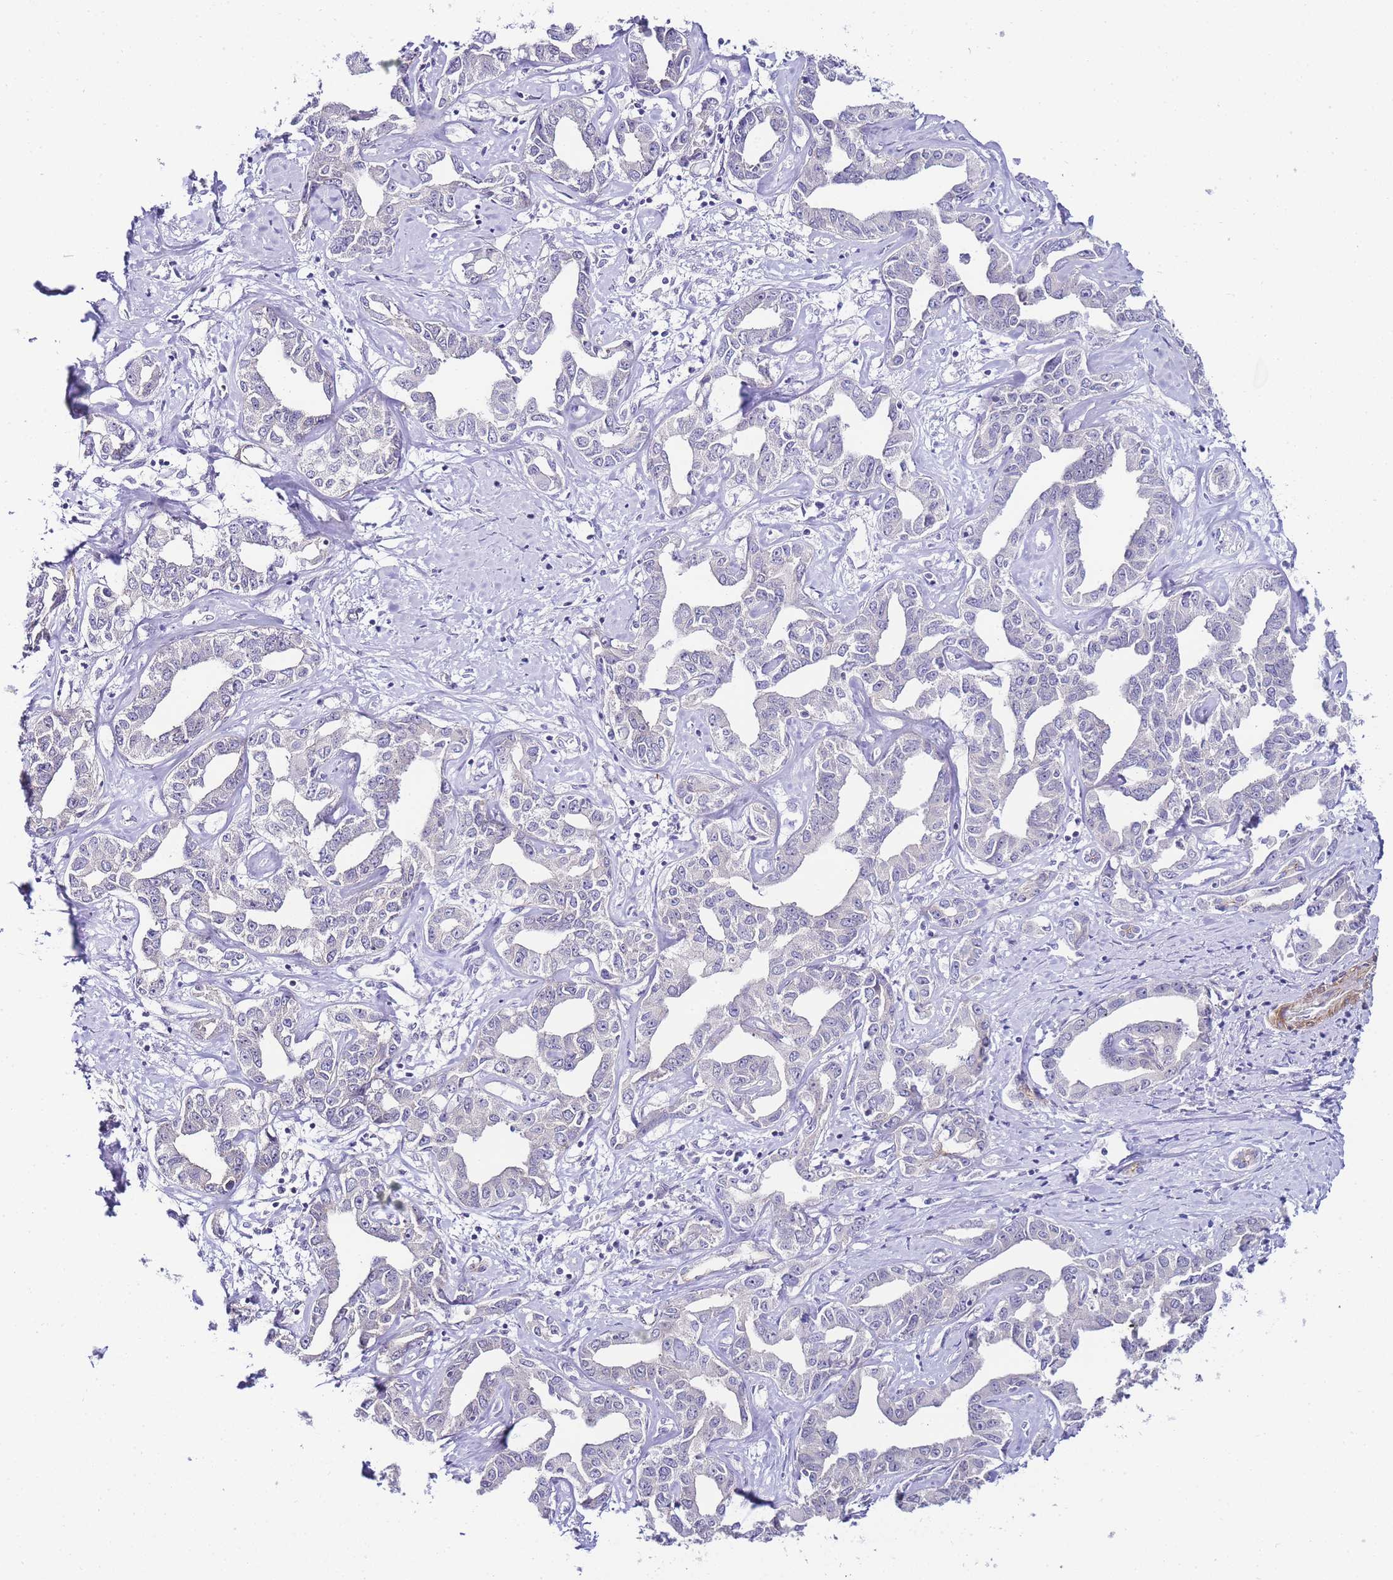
{"staining": {"intensity": "negative", "quantity": "none", "location": "none"}, "tissue": "liver cancer", "cell_type": "Tumor cells", "image_type": "cancer", "snomed": [{"axis": "morphology", "description": "Cholangiocarcinoma"}, {"axis": "topography", "description": "Liver"}], "caption": "This is an immunohistochemistry micrograph of liver cancer (cholangiocarcinoma). There is no expression in tumor cells.", "gene": "PDCD7", "patient": {"sex": "male", "age": 59}}